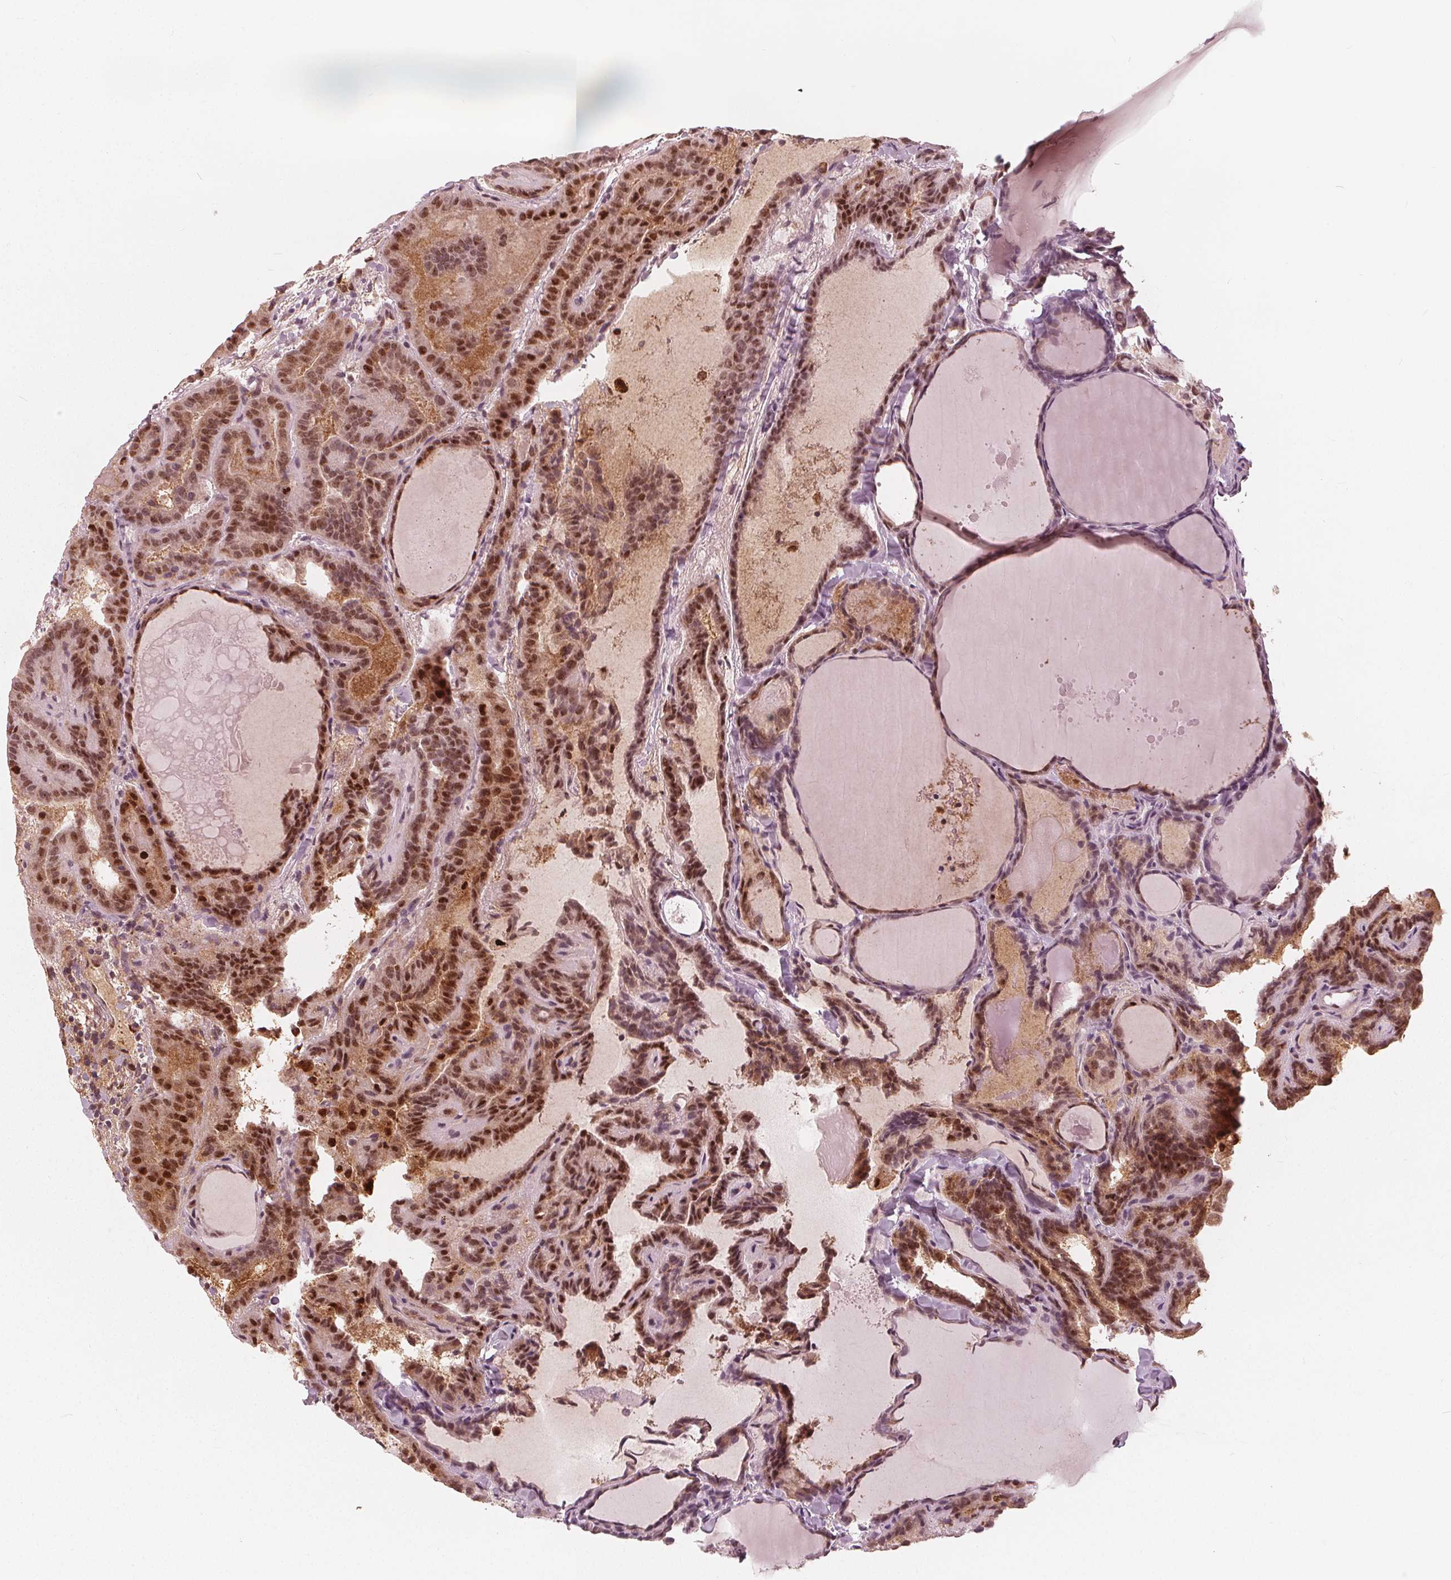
{"staining": {"intensity": "moderate", "quantity": ">75%", "location": "nuclear"}, "tissue": "thyroid cancer", "cell_type": "Tumor cells", "image_type": "cancer", "snomed": [{"axis": "morphology", "description": "Papillary adenocarcinoma, NOS"}, {"axis": "topography", "description": "Thyroid gland"}], "caption": "Immunohistochemical staining of thyroid cancer shows medium levels of moderate nuclear protein positivity in approximately >75% of tumor cells. Immunohistochemistry stains the protein in brown and the nuclei are stained blue.", "gene": "SQSTM1", "patient": {"sex": "female", "age": 46}}